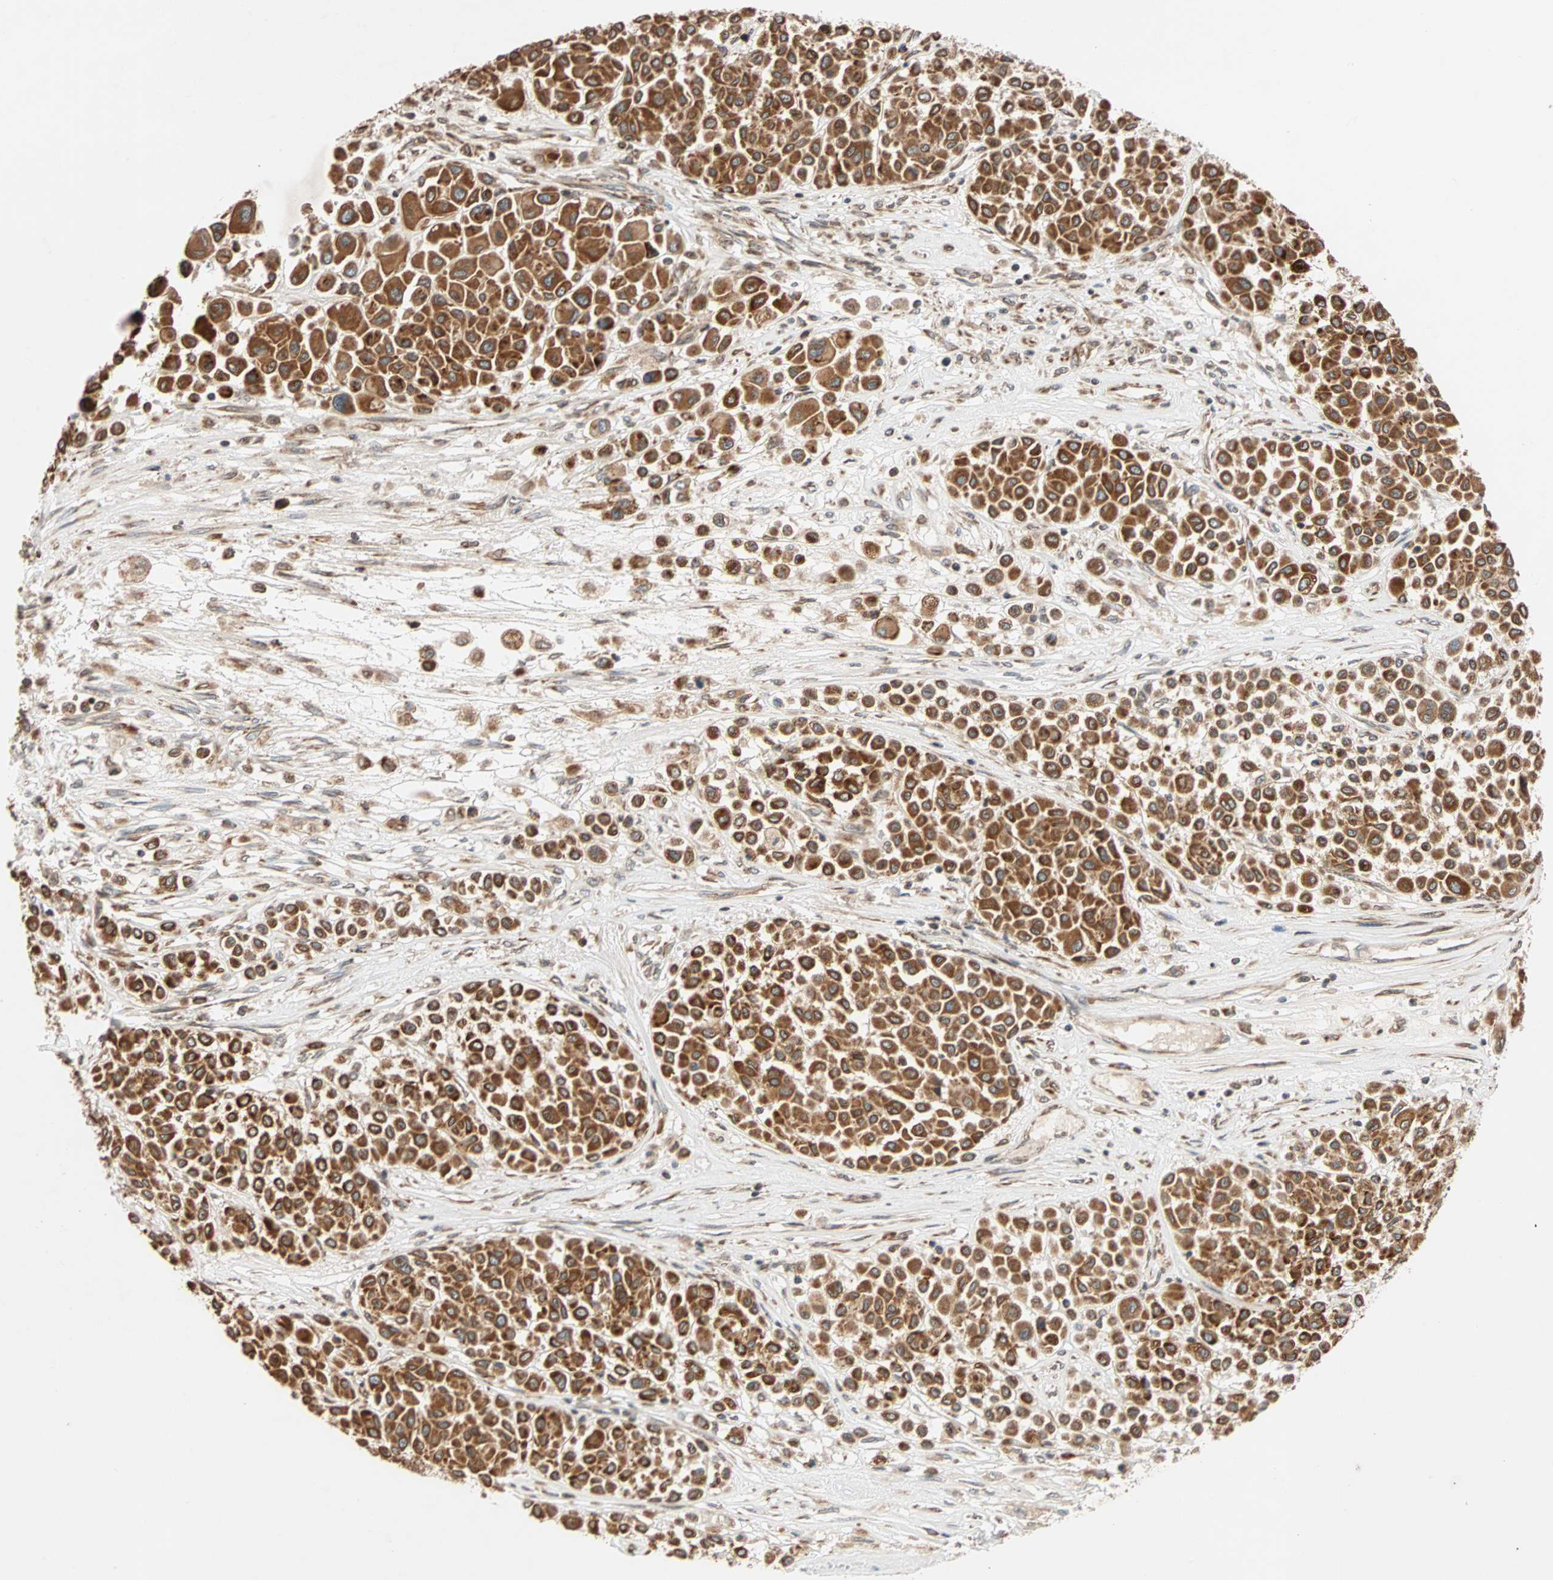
{"staining": {"intensity": "strong", "quantity": ">75%", "location": "cytoplasmic/membranous,nuclear"}, "tissue": "melanoma", "cell_type": "Tumor cells", "image_type": "cancer", "snomed": [{"axis": "morphology", "description": "Malignant melanoma, Metastatic site"}, {"axis": "topography", "description": "Soft tissue"}], "caption": "IHC staining of malignant melanoma (metastatic site), which exhibits high levels of strong cytoplasmic/membranous and nuclear expression in about >75% of tumor cells indicating strong cytoplasmic/membranous and nuclear protein positivity. The staining was performed using DAB (3,3'-diaminobenzidine) (brown) for protein detection and nuclei were counterstained in hematoxylin (blue).", "gene": "AUP1", "patient": {"sex": "male", "age": 41}}